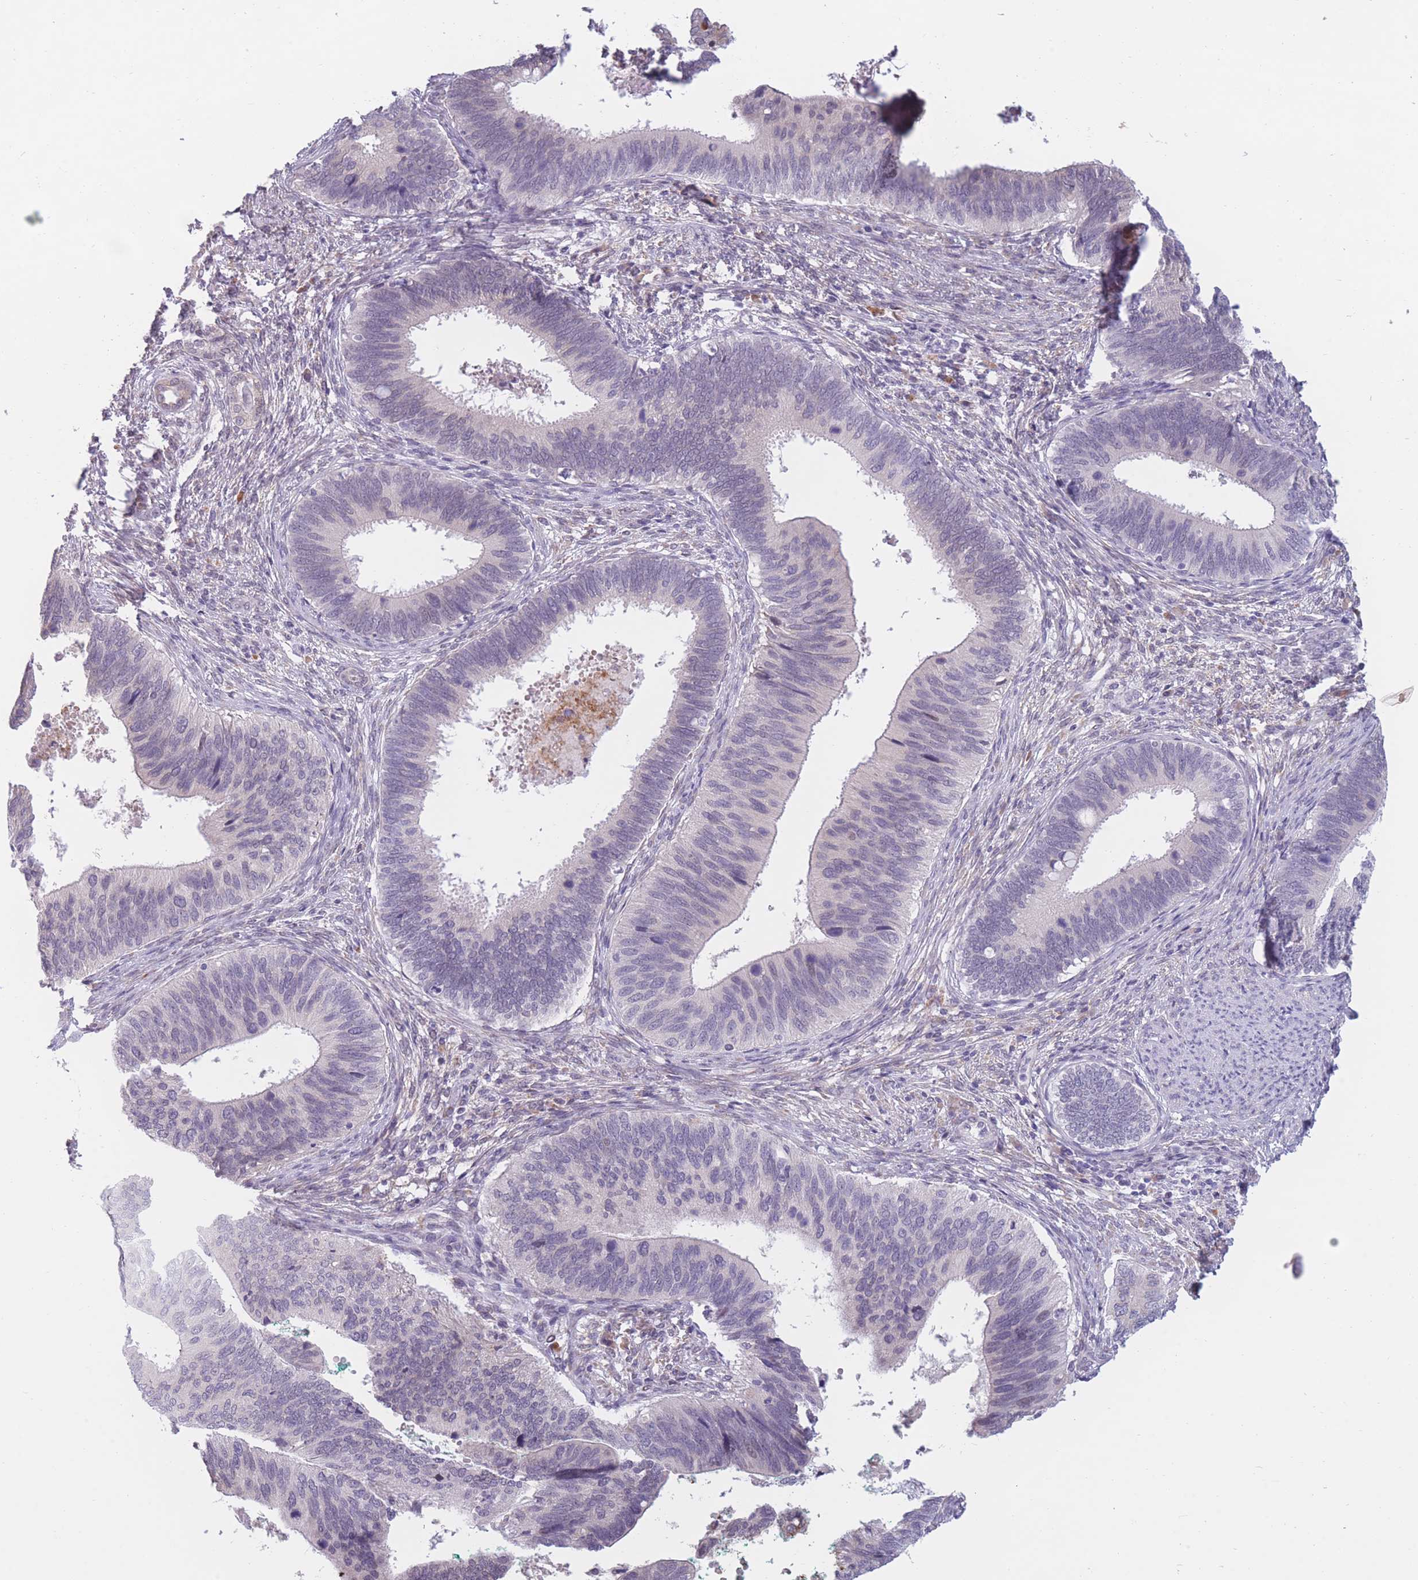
{"staining": {"intensity": "negative", "quantity": "none", "location": "none"}, "tissue": "cervical cancer", "cell_type": "Tumor cells", "image_type": "cancer", "snomed": [{"axis": "morphology", "description": "Adenocarcinoma, NOS"}, {"axis": "topography", "description": "Cervix"}], "caption": "This is an immunohistochemistry micrograph of human cervical cancer (adenocarcinoma). There is no positivity in tumor cells.", "gene": "COL27A1", "patient": {"sex": "female", "age": 42}}